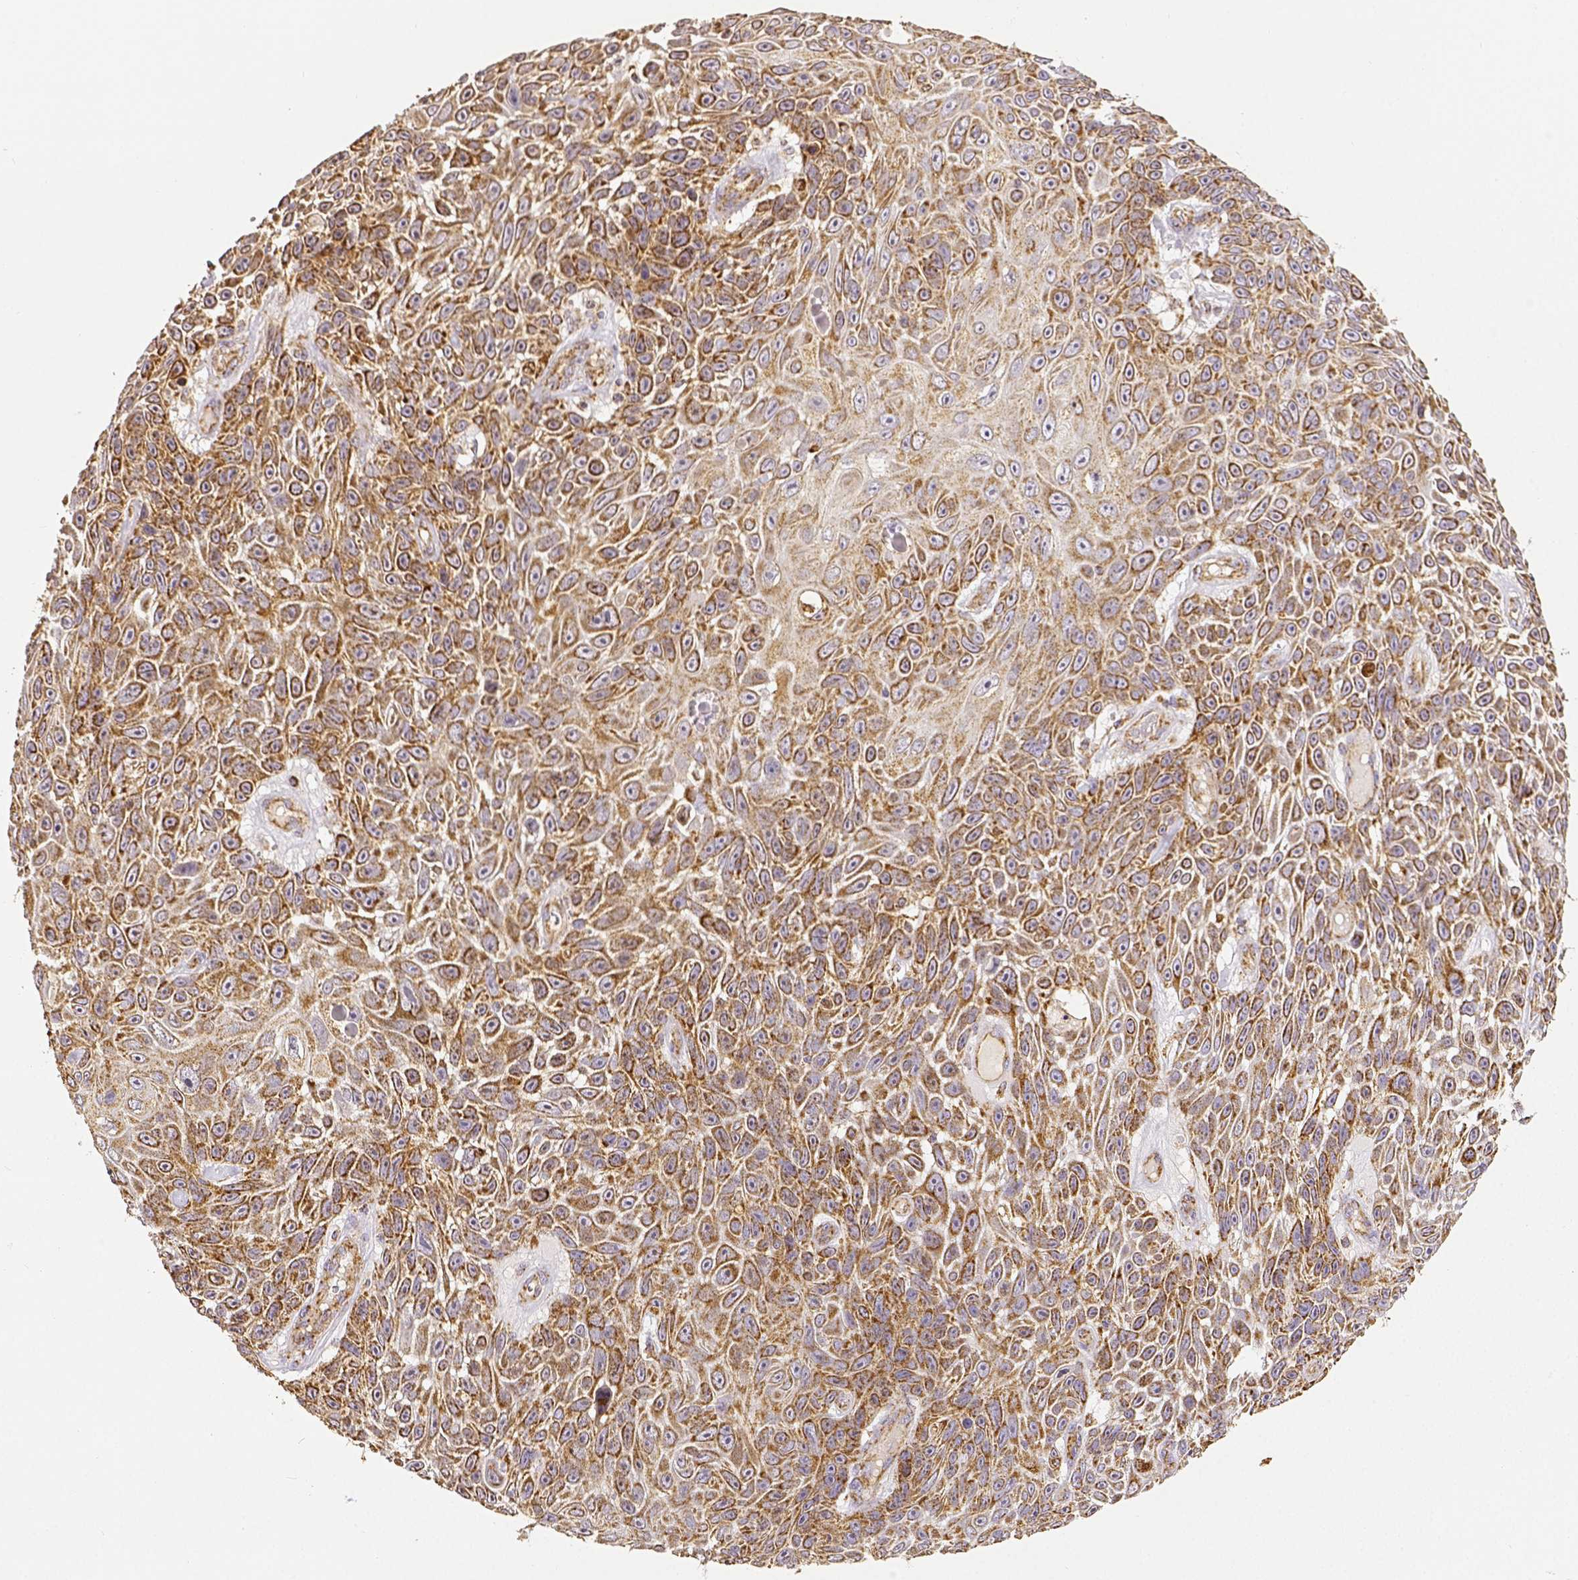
{"staining": {"intensity": "moderate", "quantity": ">75%", "location": "cytoplasmic/membranous"}, "tissue": "skin cancer", "cell_type": "Tumor cells", "image_type": "cancer", "snomed": [{"axis": "morphology", "description": "Squamous cell carcinoma, NOS"}, {"axis": "topography", "description": "Skin"}], "caption": "This histopathology image demonstrates skin cancer (squamous cell carcinoma) stained with IHC to label a protein in brown. The cytoplasmic/membranous of tumor cells show moderate positivity for the protein. Nuclei are counter-stained blue.", "gene": "SDHB", "patient": {"sex": "male", "age": 82}}